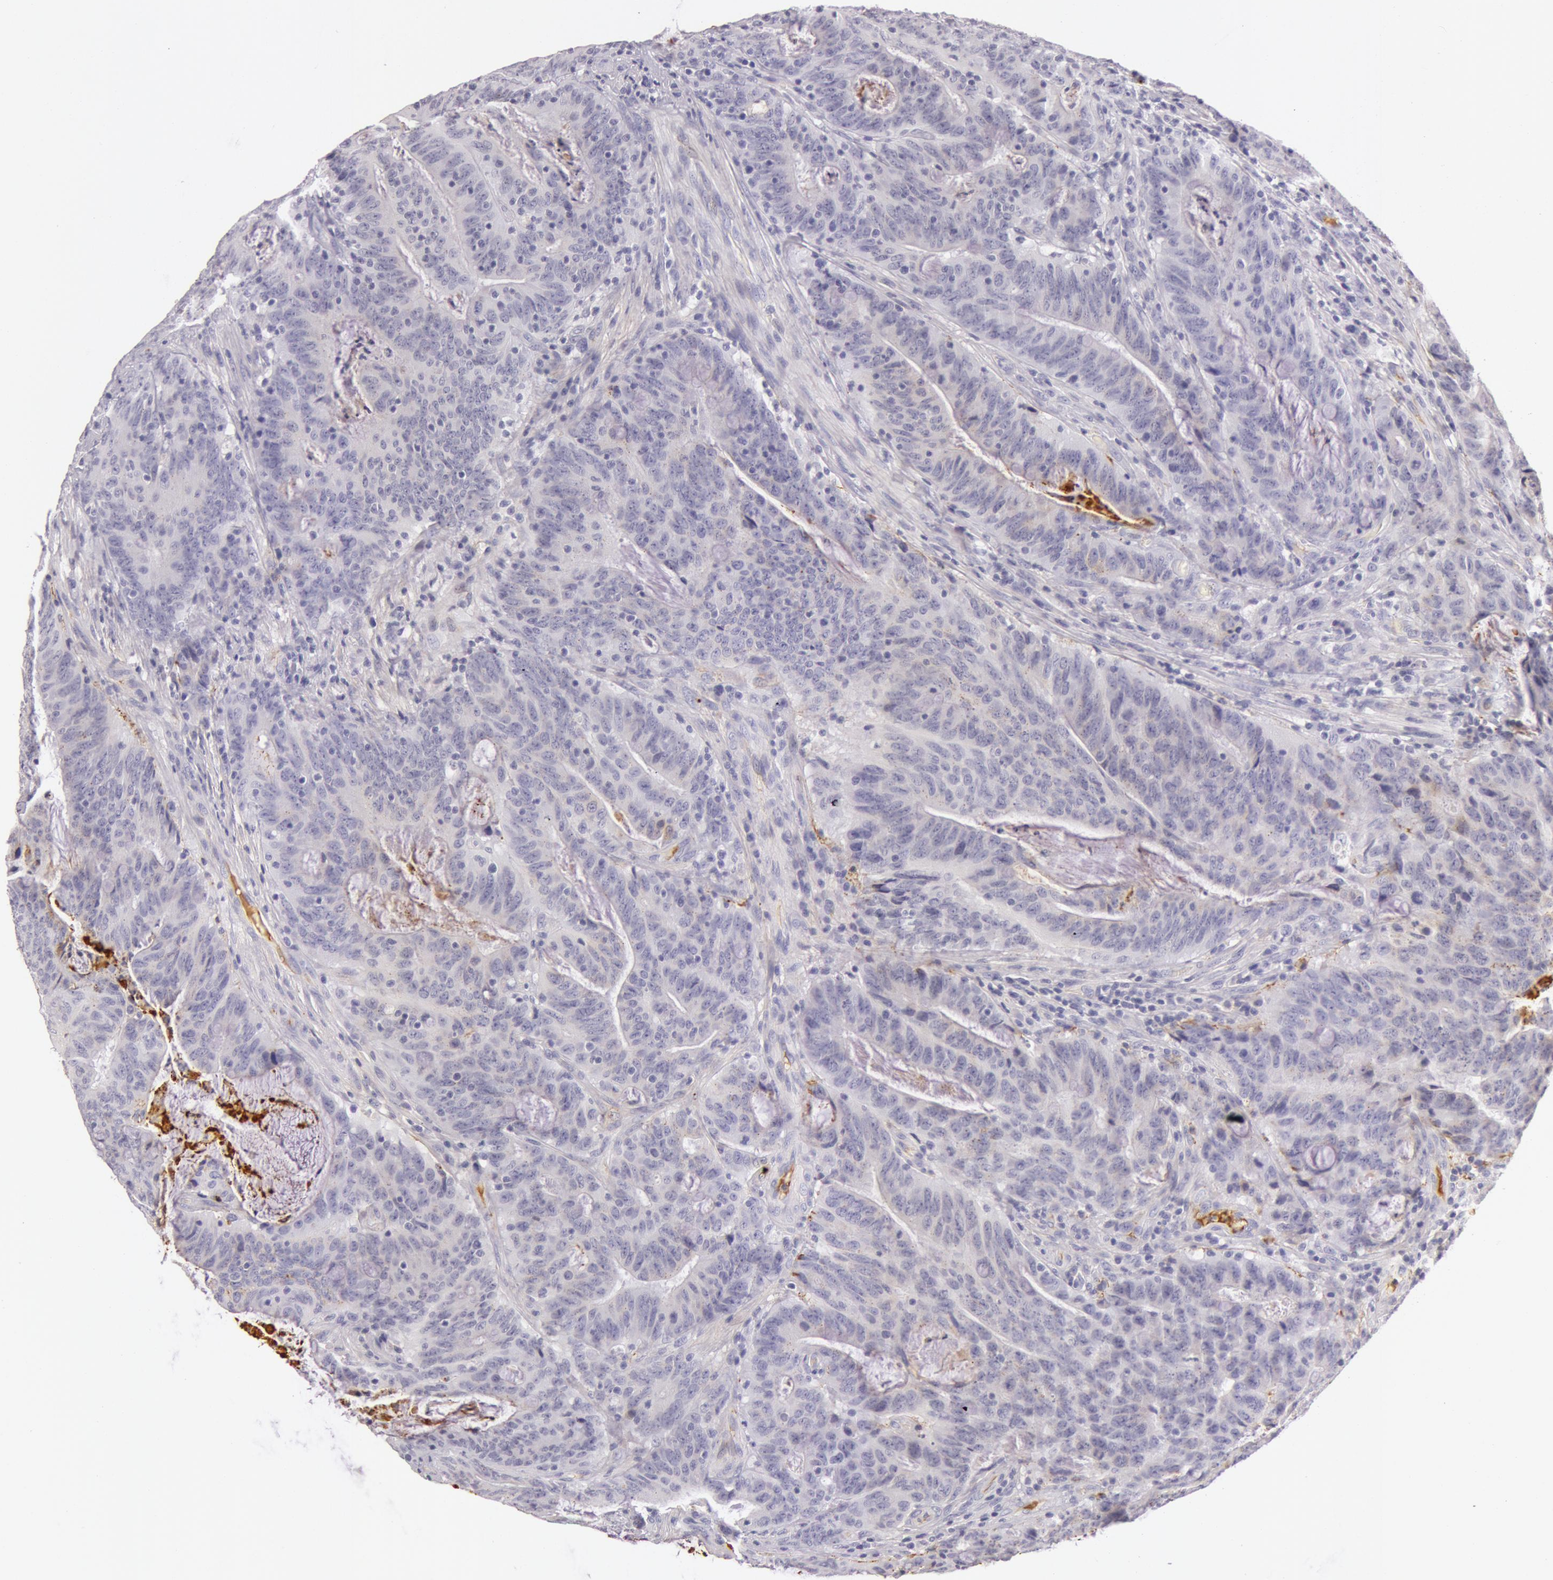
{"staining": {"intensity": "negative", "quantity": "none", "location": "none"}, "tissue": "colorectal cancer", "cell_type": "Tumor cells", "image_type": "cancer", "snomed": [{"axis": "morphology", "description": "Adenocarcinoma, NOS"}, {"axis": "topography", "description": "Colon"}], "caption": "This is an IHC micrograph of human colorectal cancer. There is no staining in tumor cells.", "gene": "C4BPA", "patient": {"sex": "male", "age": 54}}